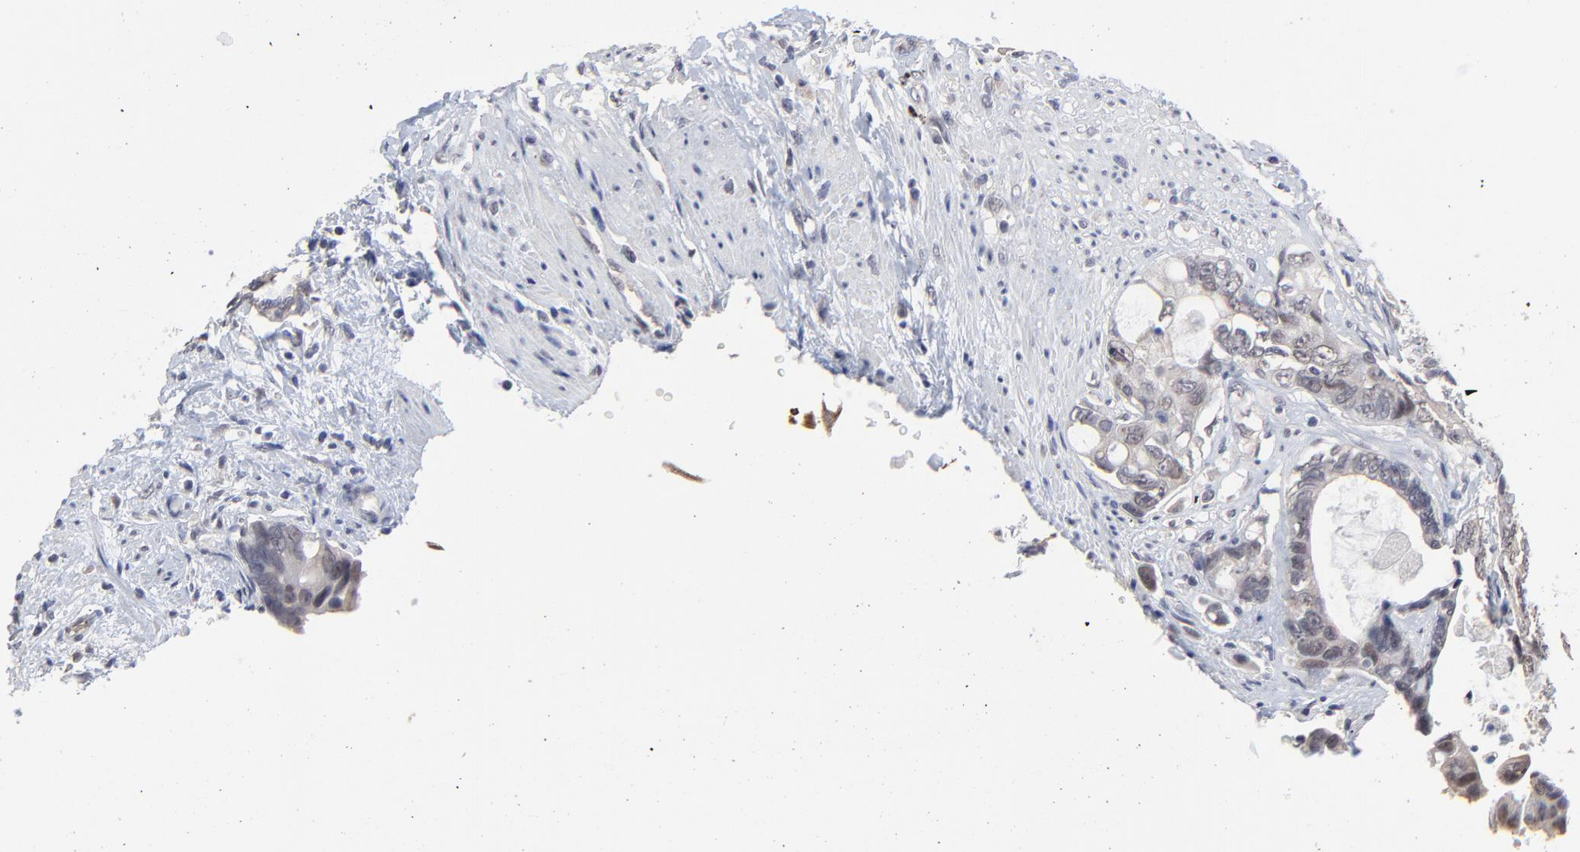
{"staining": {"intensity": "negative", "quantity": "none", "location": "none"}, "tissue": "colorectal cancer", "cell_type": "Tumor cells", "image_type": "cancer", "snomed": [{"axis": "morphology", "description": "Adenocarcinoma, NOS"}, {"axis": "topography", "description": "Rectum"}], "caption": "Immunohistochemical staining of colorectal cancer displays no significant positivity in tumor cells. (DAB IHC, high magnification).", "gene": "FAM199X", "patient": {"sex": "female", "age": 57}}